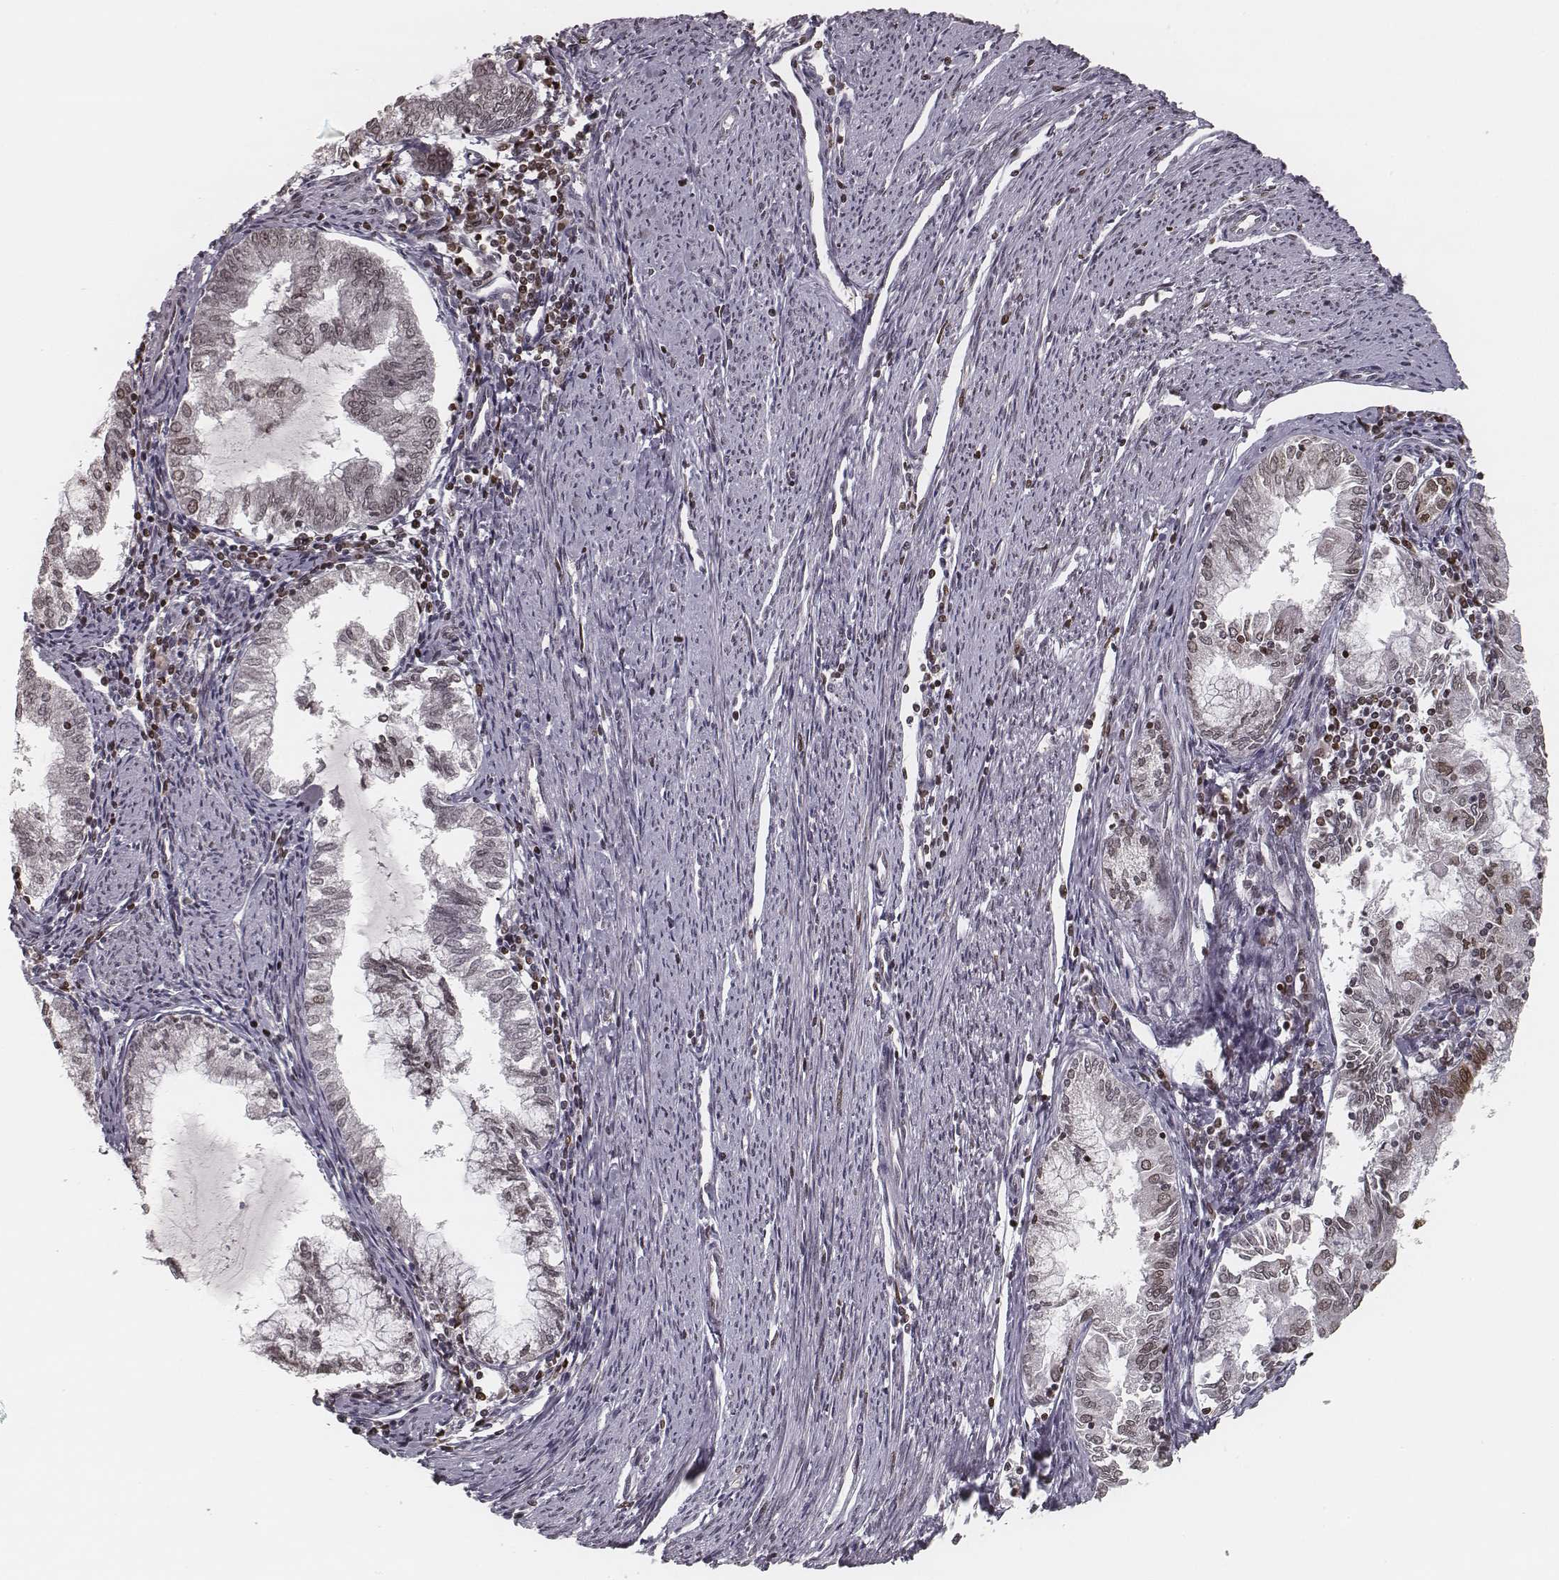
{"staining": {"intensity": "weak", "quantity": ">75%", "location": "nuclear"}, "tissue": "endometrial cancer", "cell_type": "Tumor cells", "image_type": "cancer", "snomed": [{"axis": "morphology", "description": "Adenocarcinoma, NOS"}, {"axis": "topography", "description": "Endometrium"}], "caption": "A brown stain labels weak nuclear positivity of a protein in endometrial cancer (adenocarcinoma) tumor cells. The staining is performed using DAB (3,3'-diaminobenzidine) brown chromogen to label protein expression. The nuclei are counter-stained blue using hematoxylin.", "gene": "HMGA2", "patient": {"sex": "female", "age": 79}}